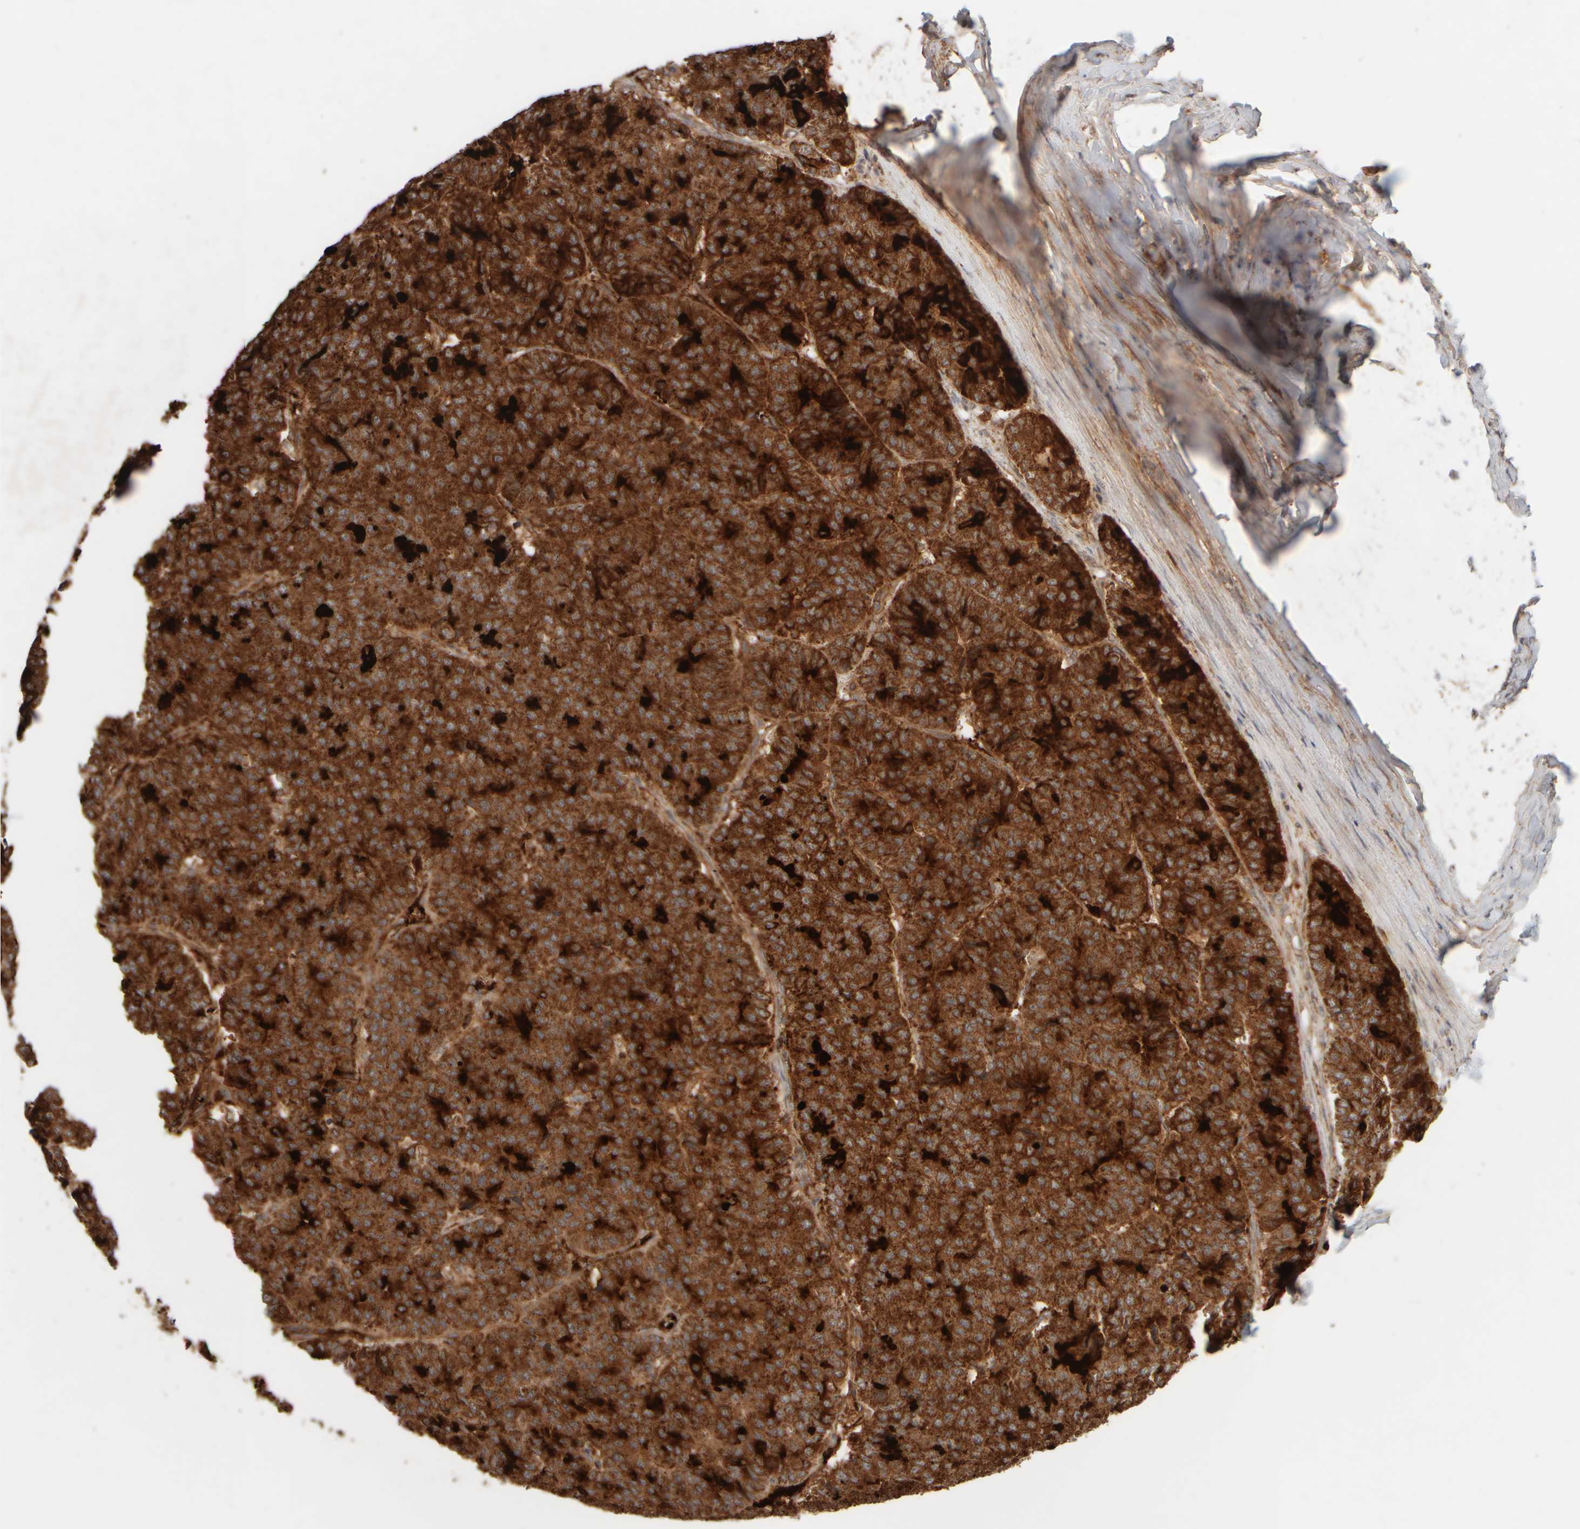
{"staining": {"intensity": "strong", "quantity": ">75%", "location": "cytoplasmic/membranous"}, "tissue": "pancreatic cancer", "cell_type": "Tumor cells", "image_type": "cancer", "snomed": [{"axis": "morphology", "description": "Adenocarcinoma, NOS"}, {"axis": "topography", "description": "Pancreas"}], "caption": "Immunohistochemistry (DAB (3,3'-diaminobenzidine)) staining of human adenocarcinoma (pancreatic) shows strong cytoplasmic/membranous protein staining in about >75% of tumor cells.", "gene": "EIF2B3", "patient": {"sex": "male", "age": 50}}